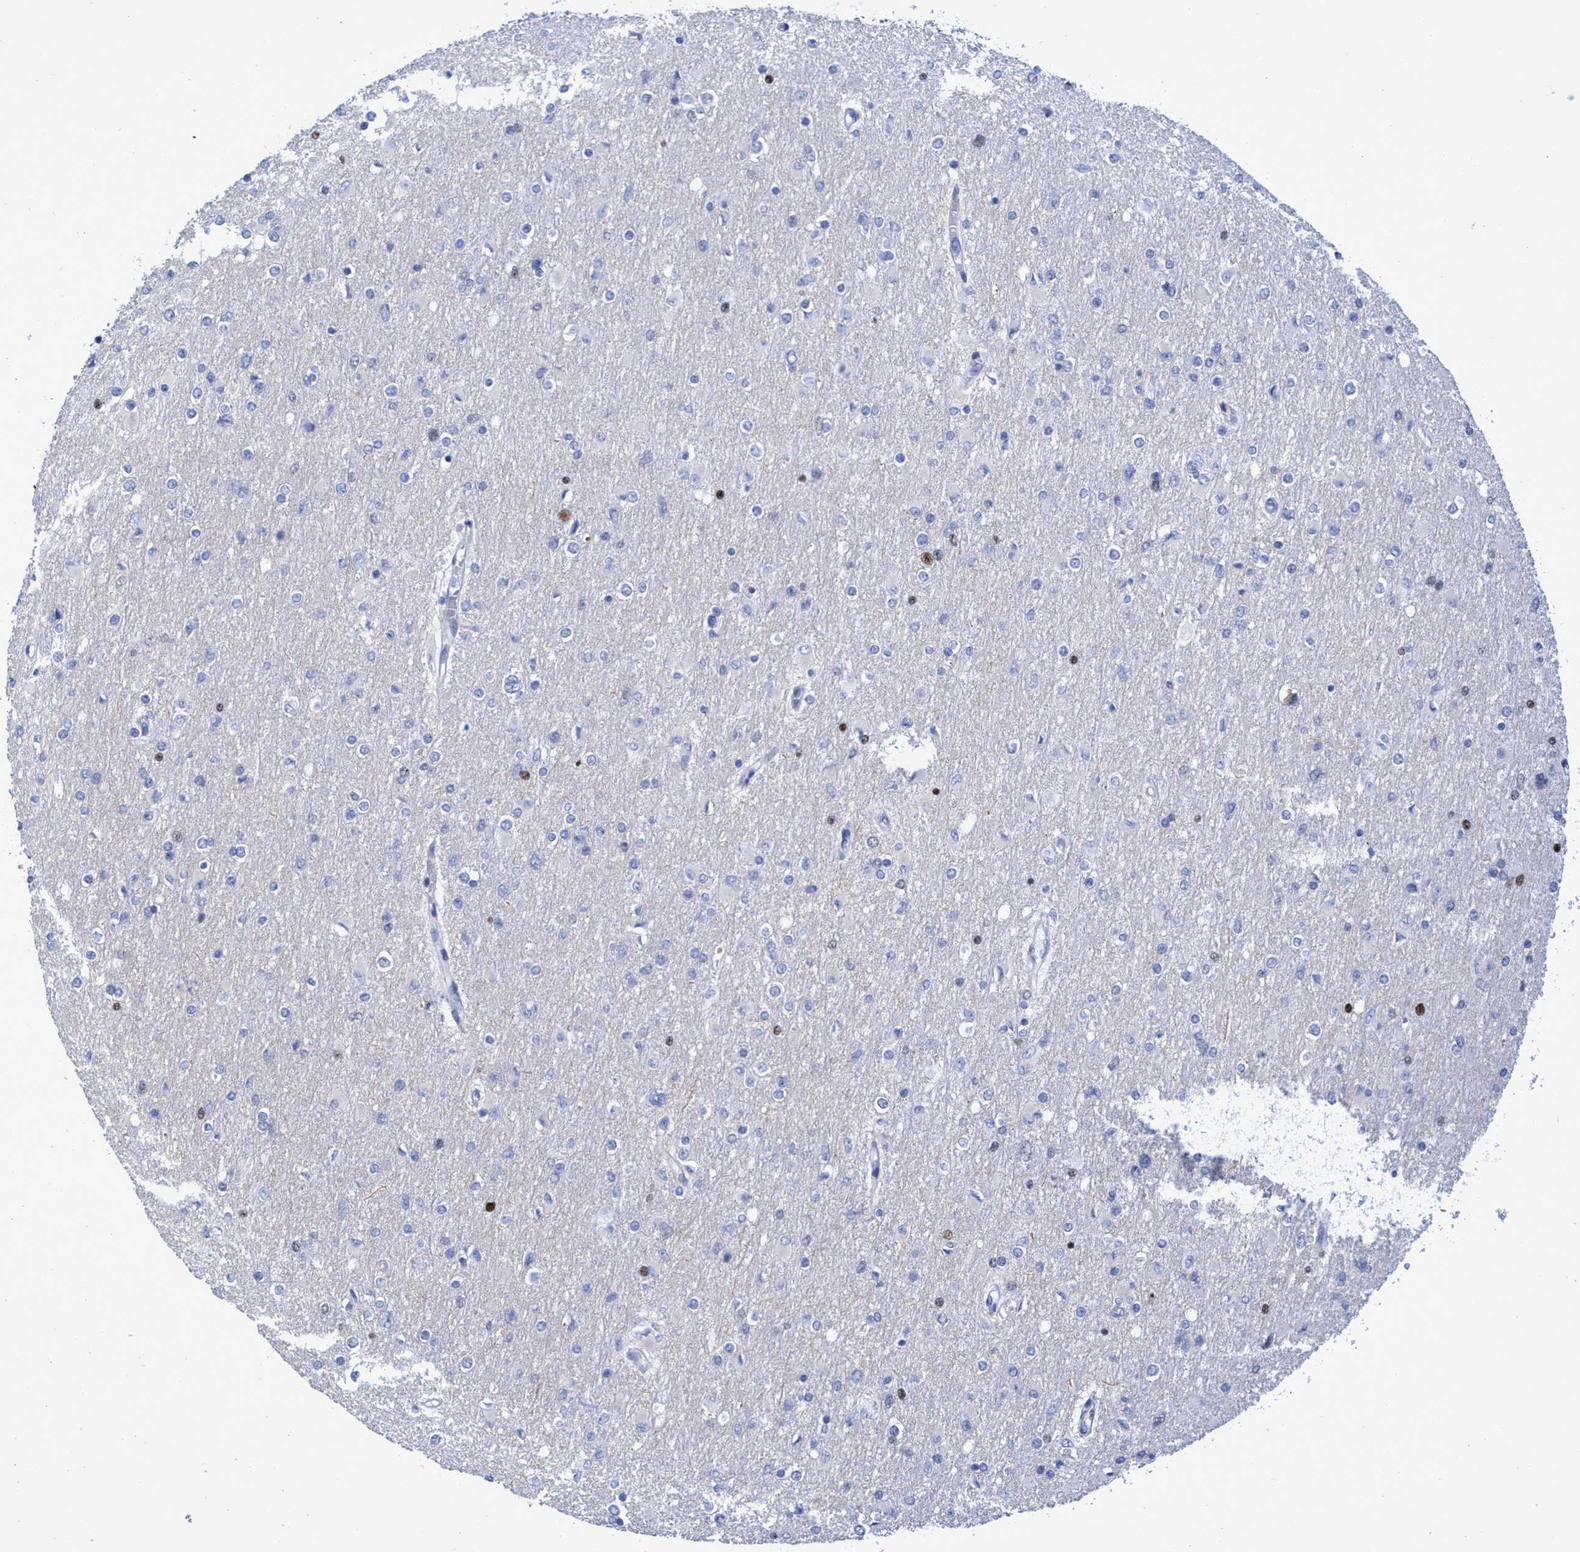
{"staining": {"intensity": "moderate", "quantity": "<25%", "location": "nuclear"}, "tissue": "glioma", "cell_type": "Tumor cells", "image_type": "cancer", "snomed": [{"axis": "morphology", "description": "Glioma, malignant, High grade"}, {"axis": "topography", "description": "Cerebral cortex"}], "caption": "Glioma stained with IHC displays moderate nuclear positivity in approximately <25% of tumor cells. (DAB (3,3'-diaminobenzidine) IHC, brown staining for protein, blue staining for nuclei).", "gene": "R3HCC1", "patient": {"sex": "female", "age": 36}}